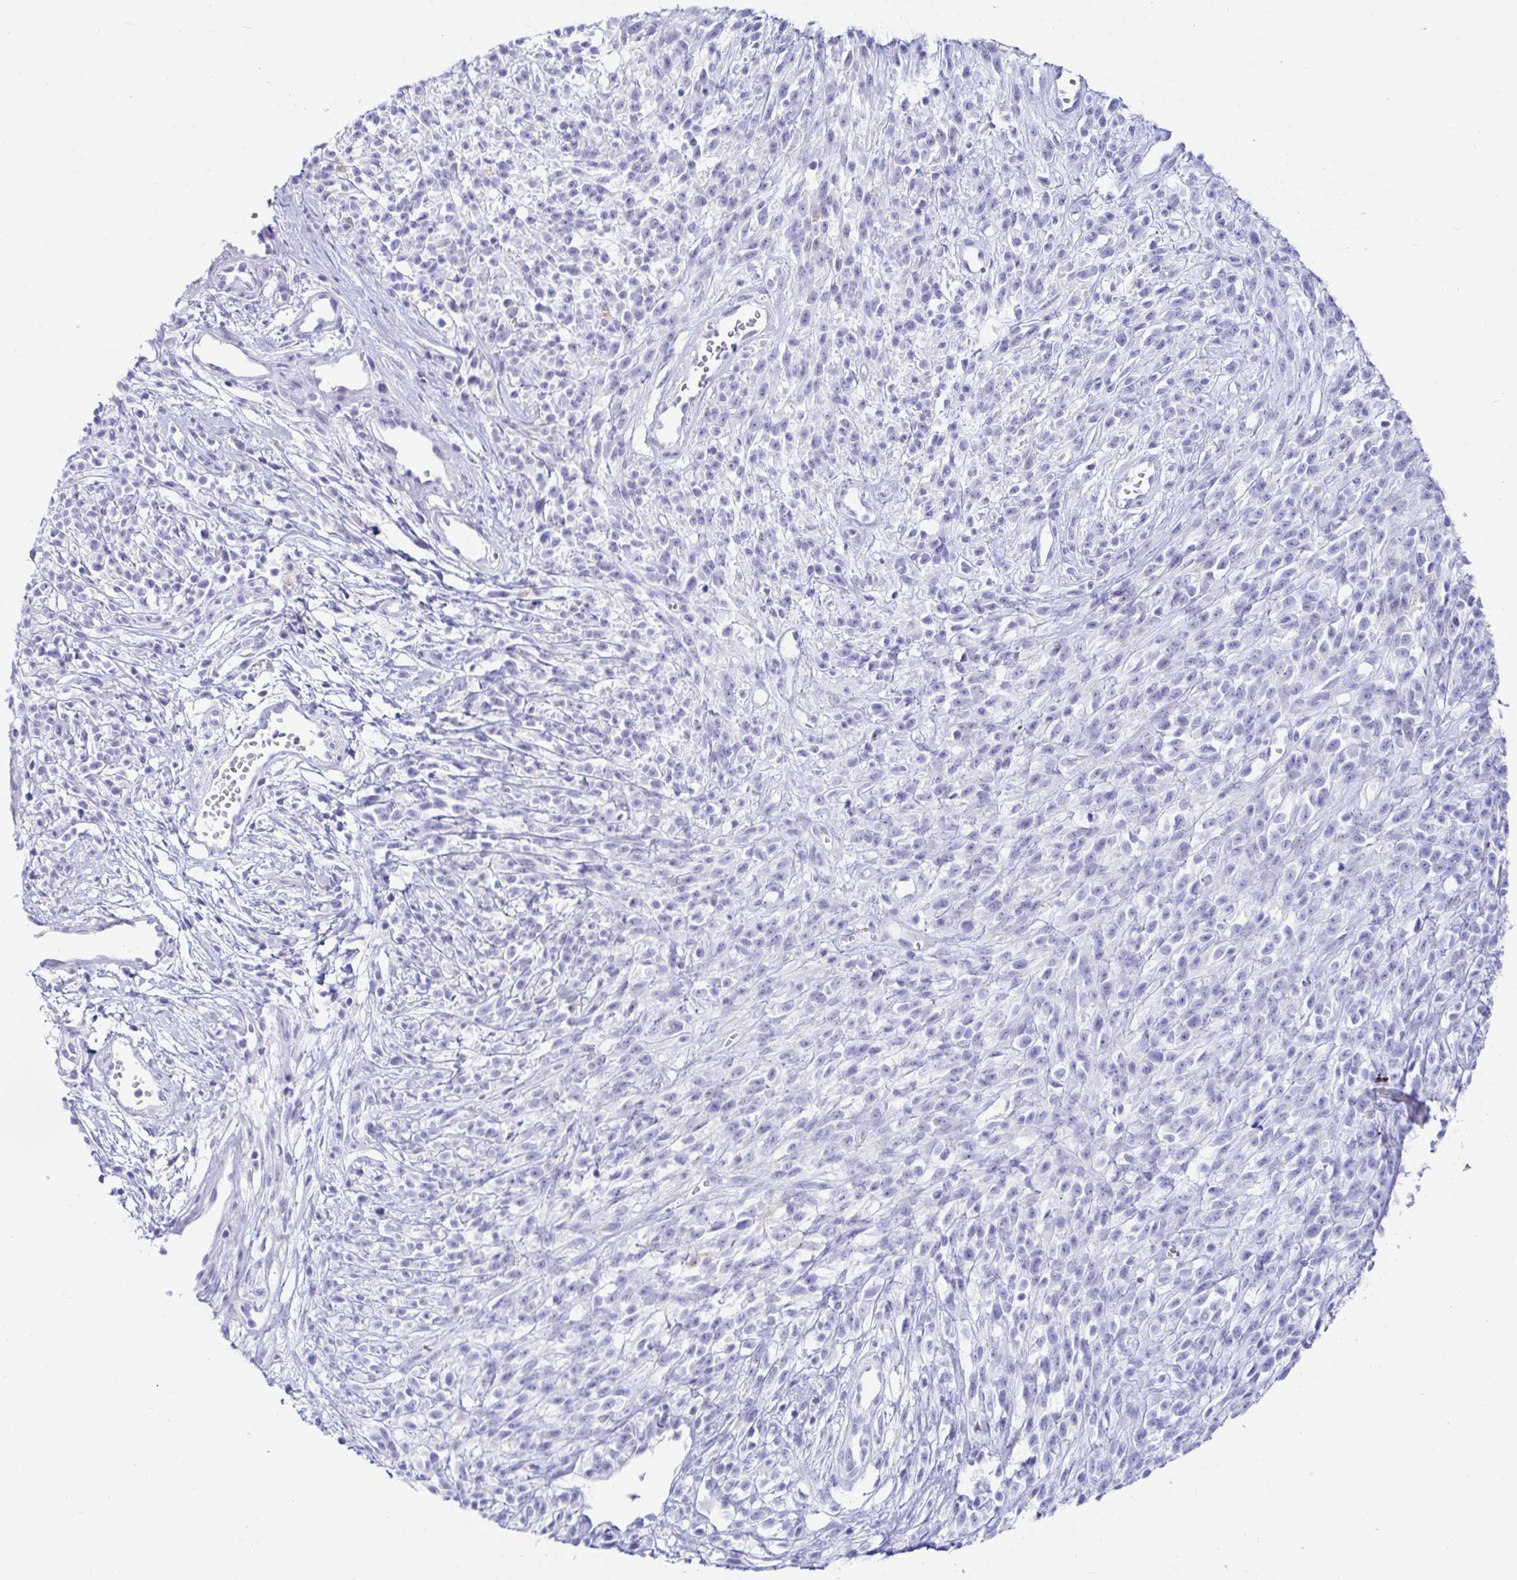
{"staining": {"intensity": "negative", "quantity": "none", "location": "none"}, "tissue": "melanoma", "cell_type": "Tumor cells", "image_type": "cancer", "snomed": [{"axis": "morphology", "description": "Malignant melanoma, NOS"}, {"axis": "topography", "description": "Skin"}, {"axis": "topography", "description": "Skin of trunk"}], "caption": "Malignant melanoma stained for a protein using immunohistochemistry (IHC) exhibits no expression tumor cells.", "gene": "C4orf17", "patient": {"sex": "male", "age": 74}}